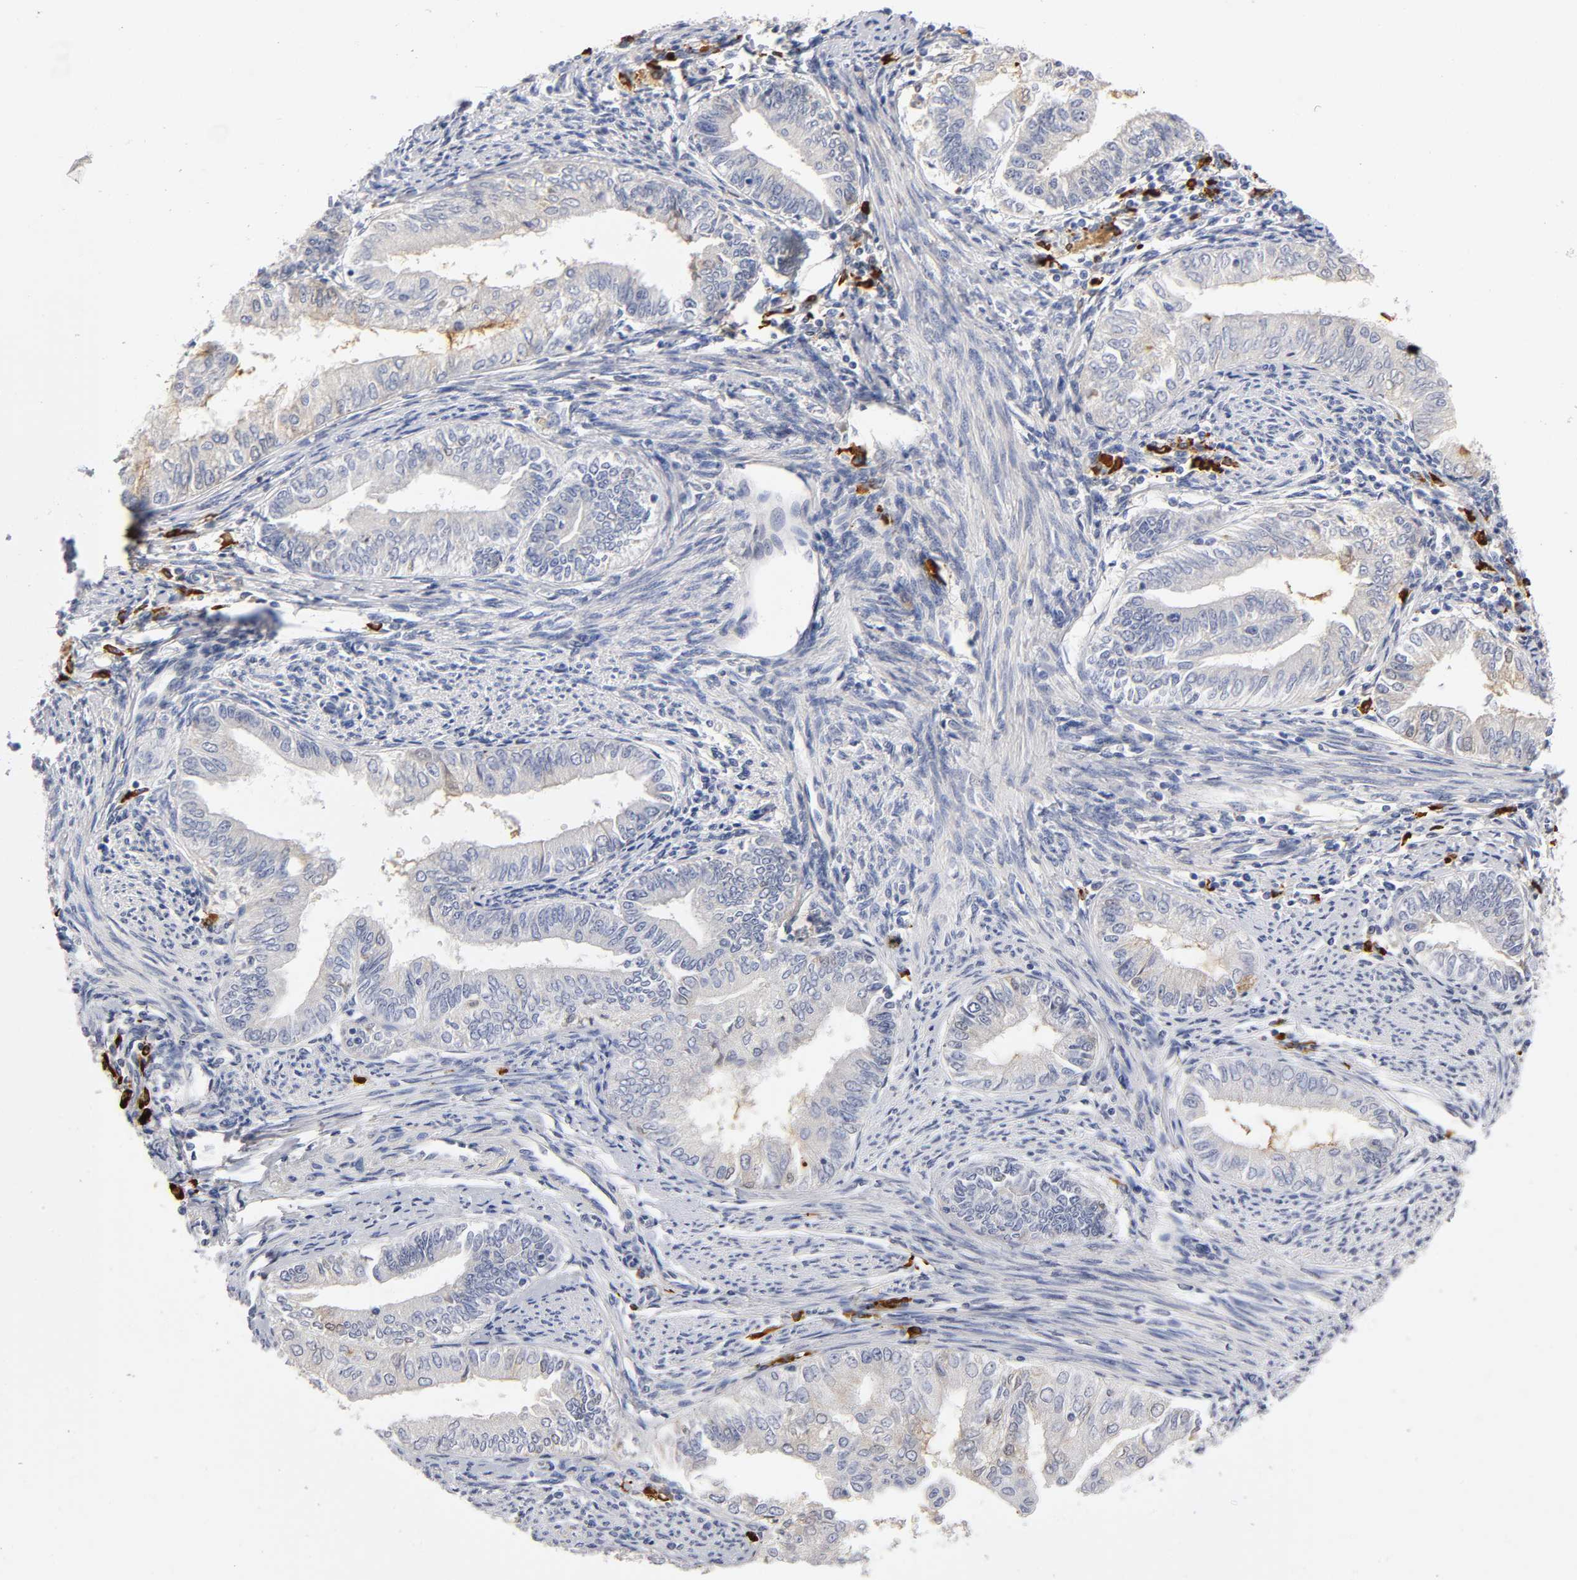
{"staining": {"intensity": "weak", "quantity": "25%-75%", "location": "cytoplasmic/membranous"}, "tissue": "endometrial cancer", "cell_type": "Tumor cells", "image_type": "cancer", "snomed": [{"axis": "morphology", "description": "Adenocarcinoma, NOS"}, {"axis": "topography", "description": "Endometrium"}], "caption": "Immunohistochemistry staining of adenocarcinoma (endometrial), which exhibits low levels of weak cytoplasmic/membranous expression in approximately 25%-75% of tumor cells indicating weak cytoplasmic/membranous protein staining. The staining was performed using DAB (3,3'-diaminobenzidine) (brown) for protein detection and nuclei were counterstained in hematoxylin (blue).", "gene": "NOVA1", "patient": {"sex": "female", "age": 66}}